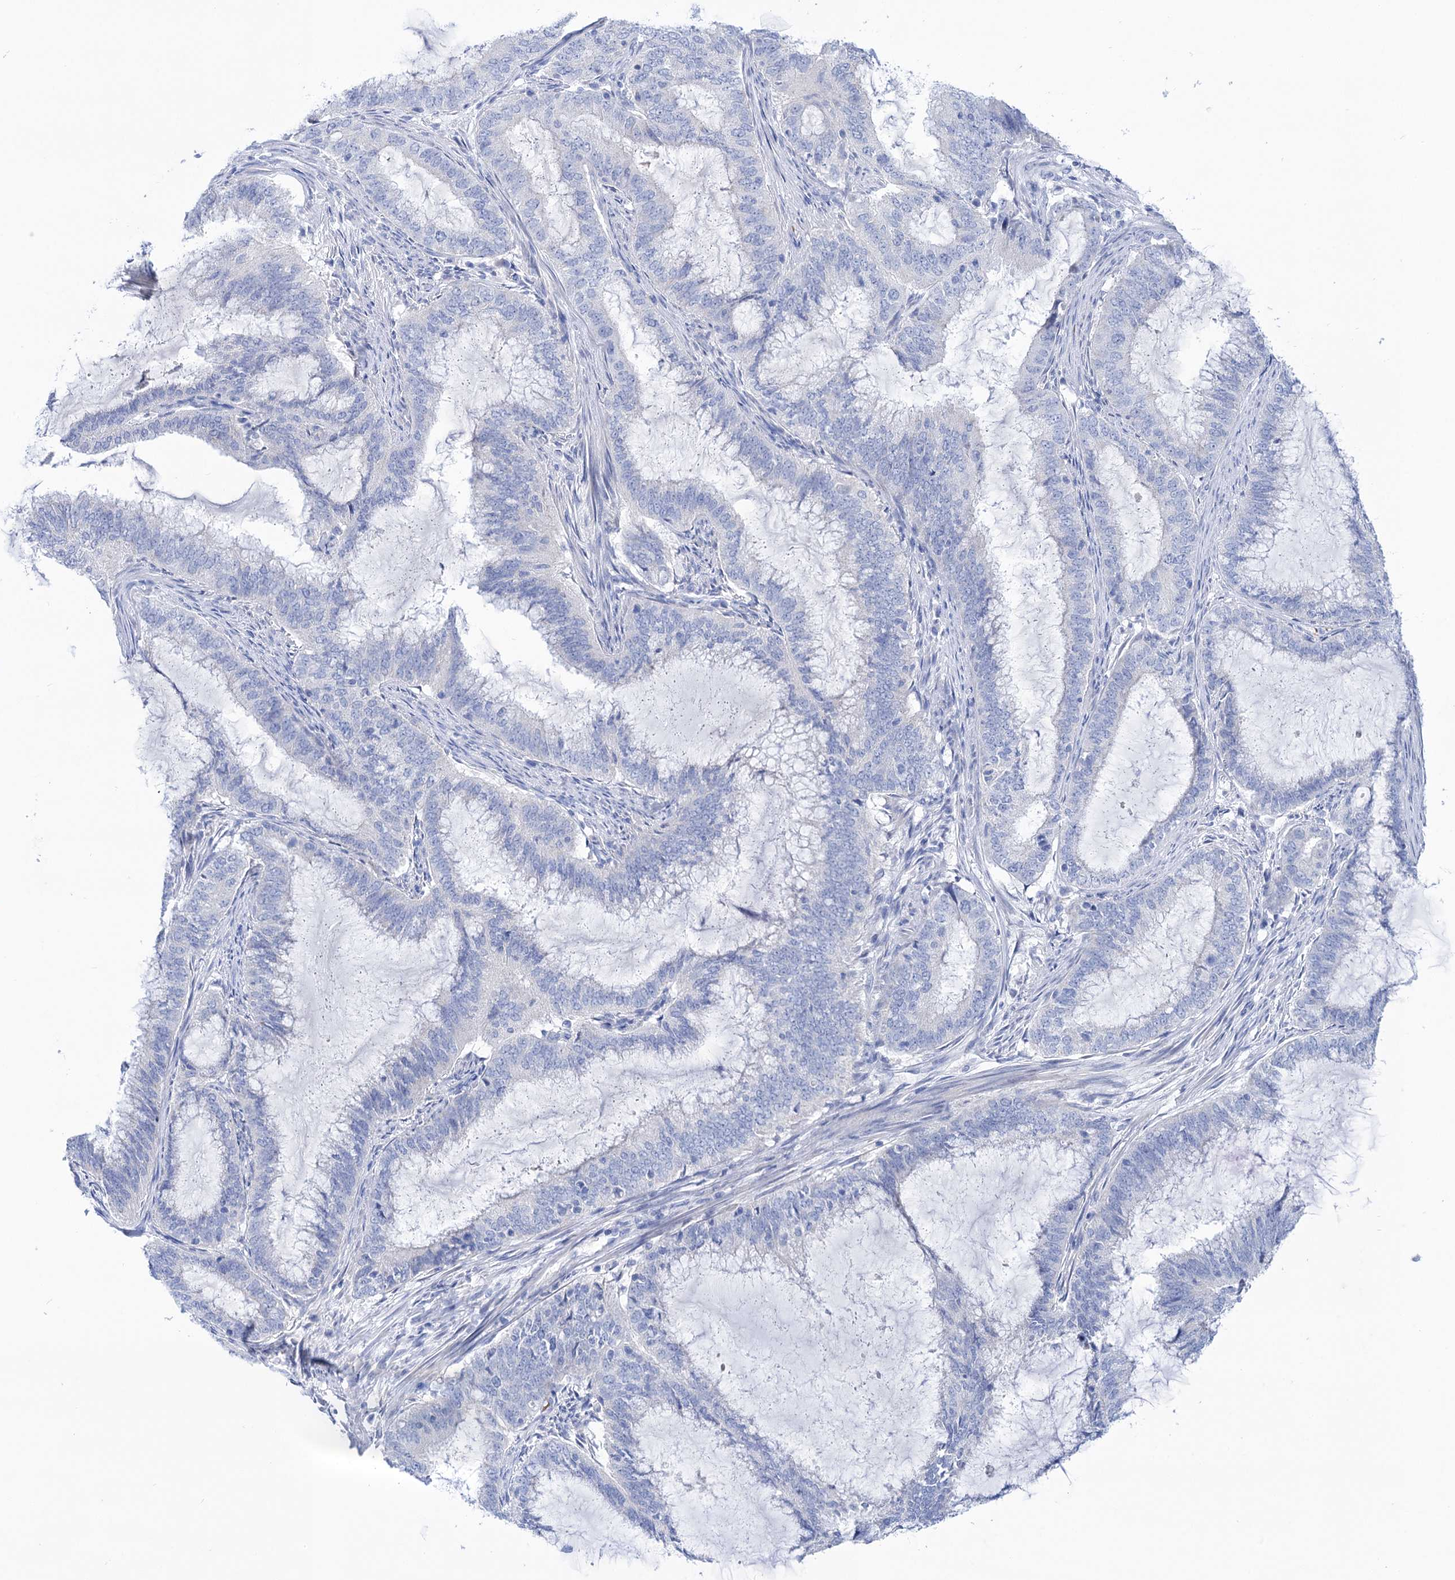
{"staining": {"intensity": "negative", "quantity": "none", "location": "none"}, "tissue": "endometrial cancer", "cell_type": "Tumor cells", "image_type": "cancer", "snomed": [{"axis": "morphology", "description": "Adenocarcinoma, NOS"}, {"axis": "topography", "description": "Endometrium"}], "caption": "High magnification brightfield microscopy of endometrial cancer (adenocarcinoma) stained with DAB (3,3'-diaminobenzidine) (brown) and counterstained with hematoxylin (blue): tumor cells show no significant staining.", "gene": "YARS2", "patient": {"sex": "female", "age": 51}}